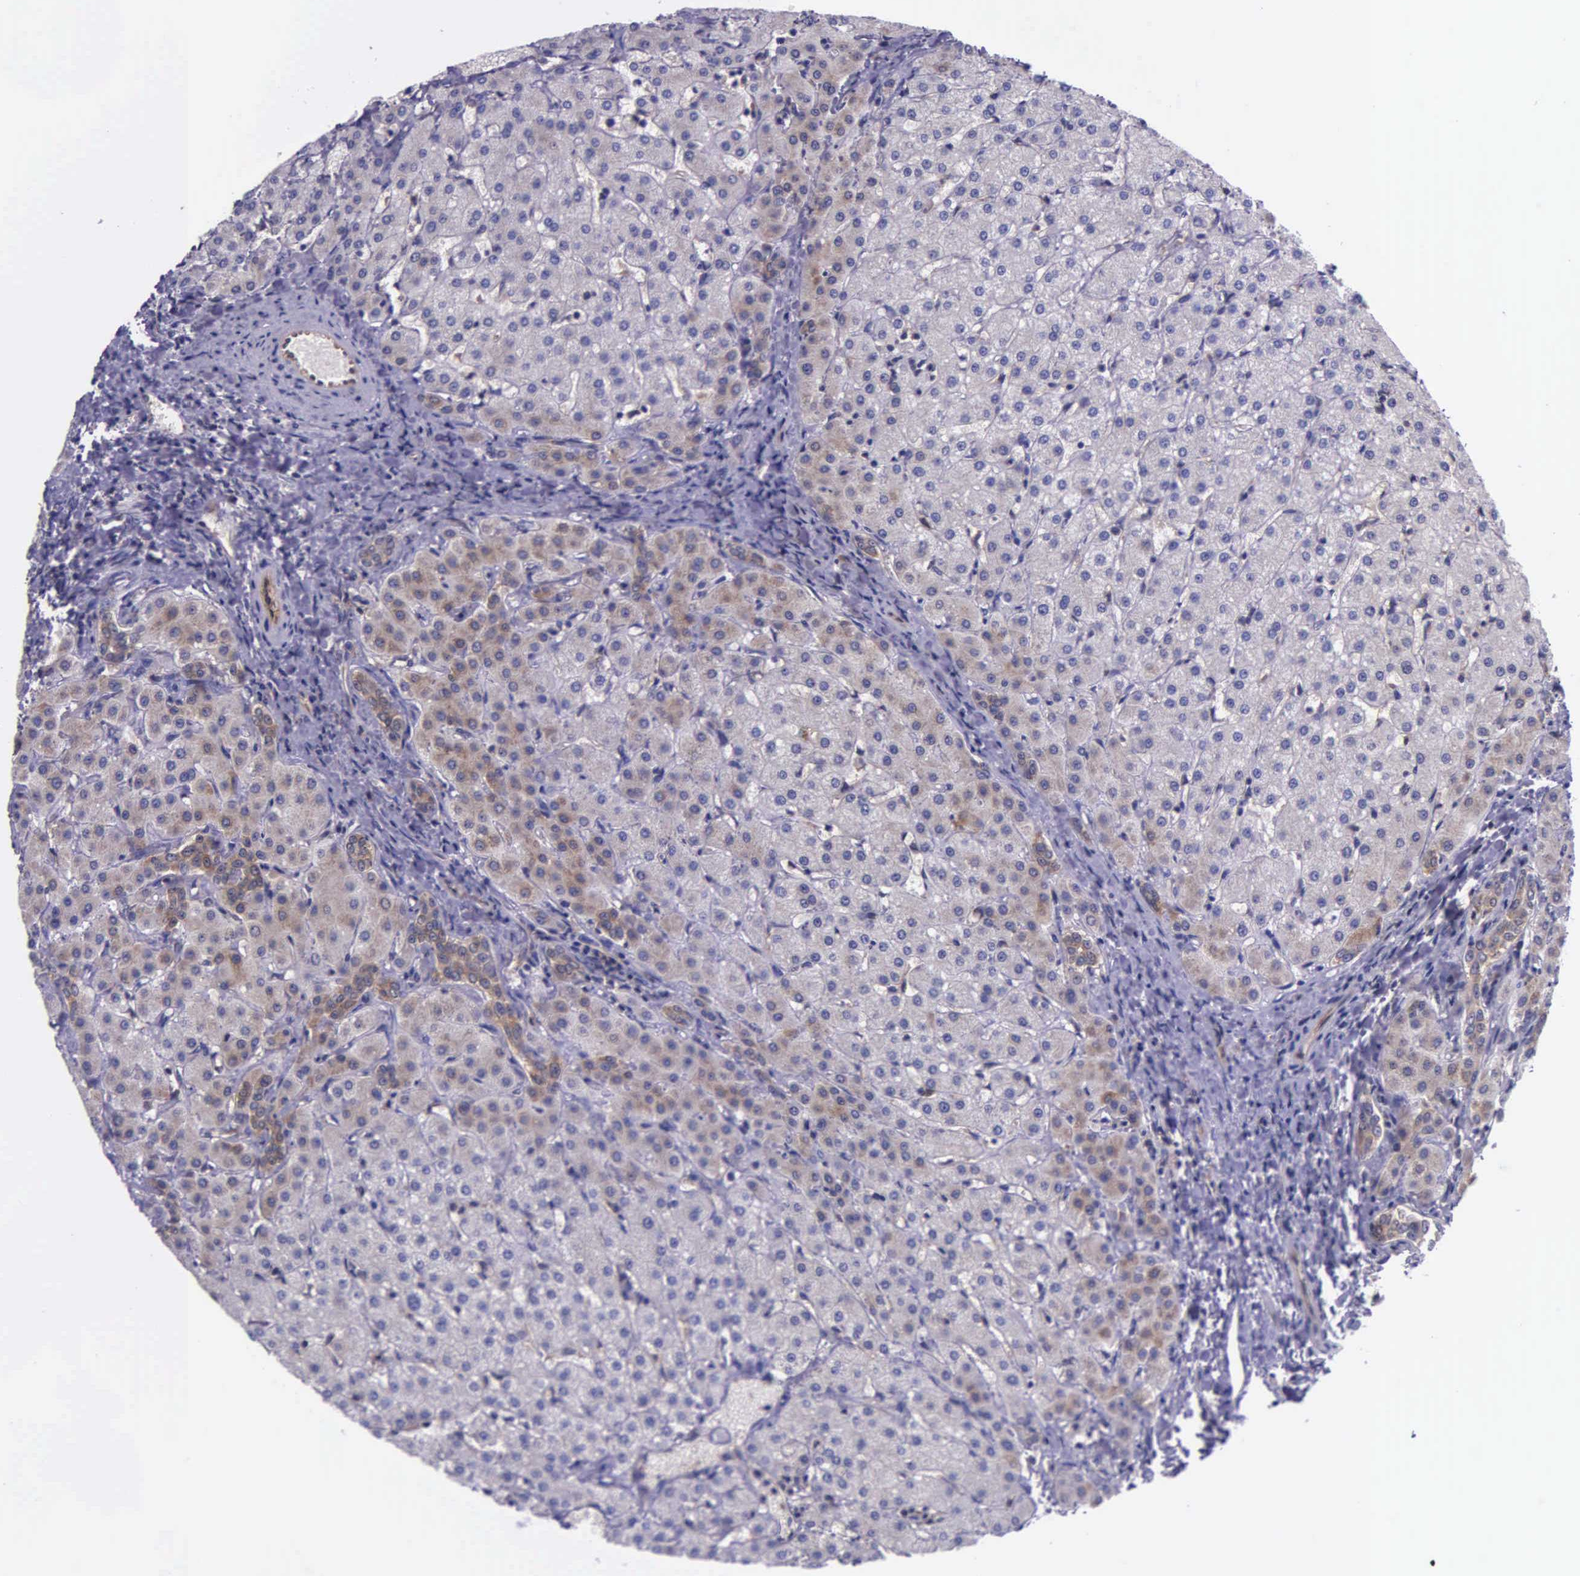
{"staining": {"intensity": "weak", "quantity": ">75%", "location": "cytoplasmic/membranous"}, "tissue": "liver", "cell_type": "Cholangiocytes", "image_type": "normal", "snomed": [{"axis": "morphology", "description": "Normal tissue, NOS"}, {"axis": "topography", "description": "Liver"}], "caption": "Cholangiocytes demonstrate weak cytoplasmic/membranous positivity in approximately >75% of cells in benign liver. The protein of interest is stained brown, and the nuclei are stained in blue (DAB IHC with brightfield microscopy, high magnification).", "gene": "GMPR2", "patient": {"sex": "female", "age": 27}}